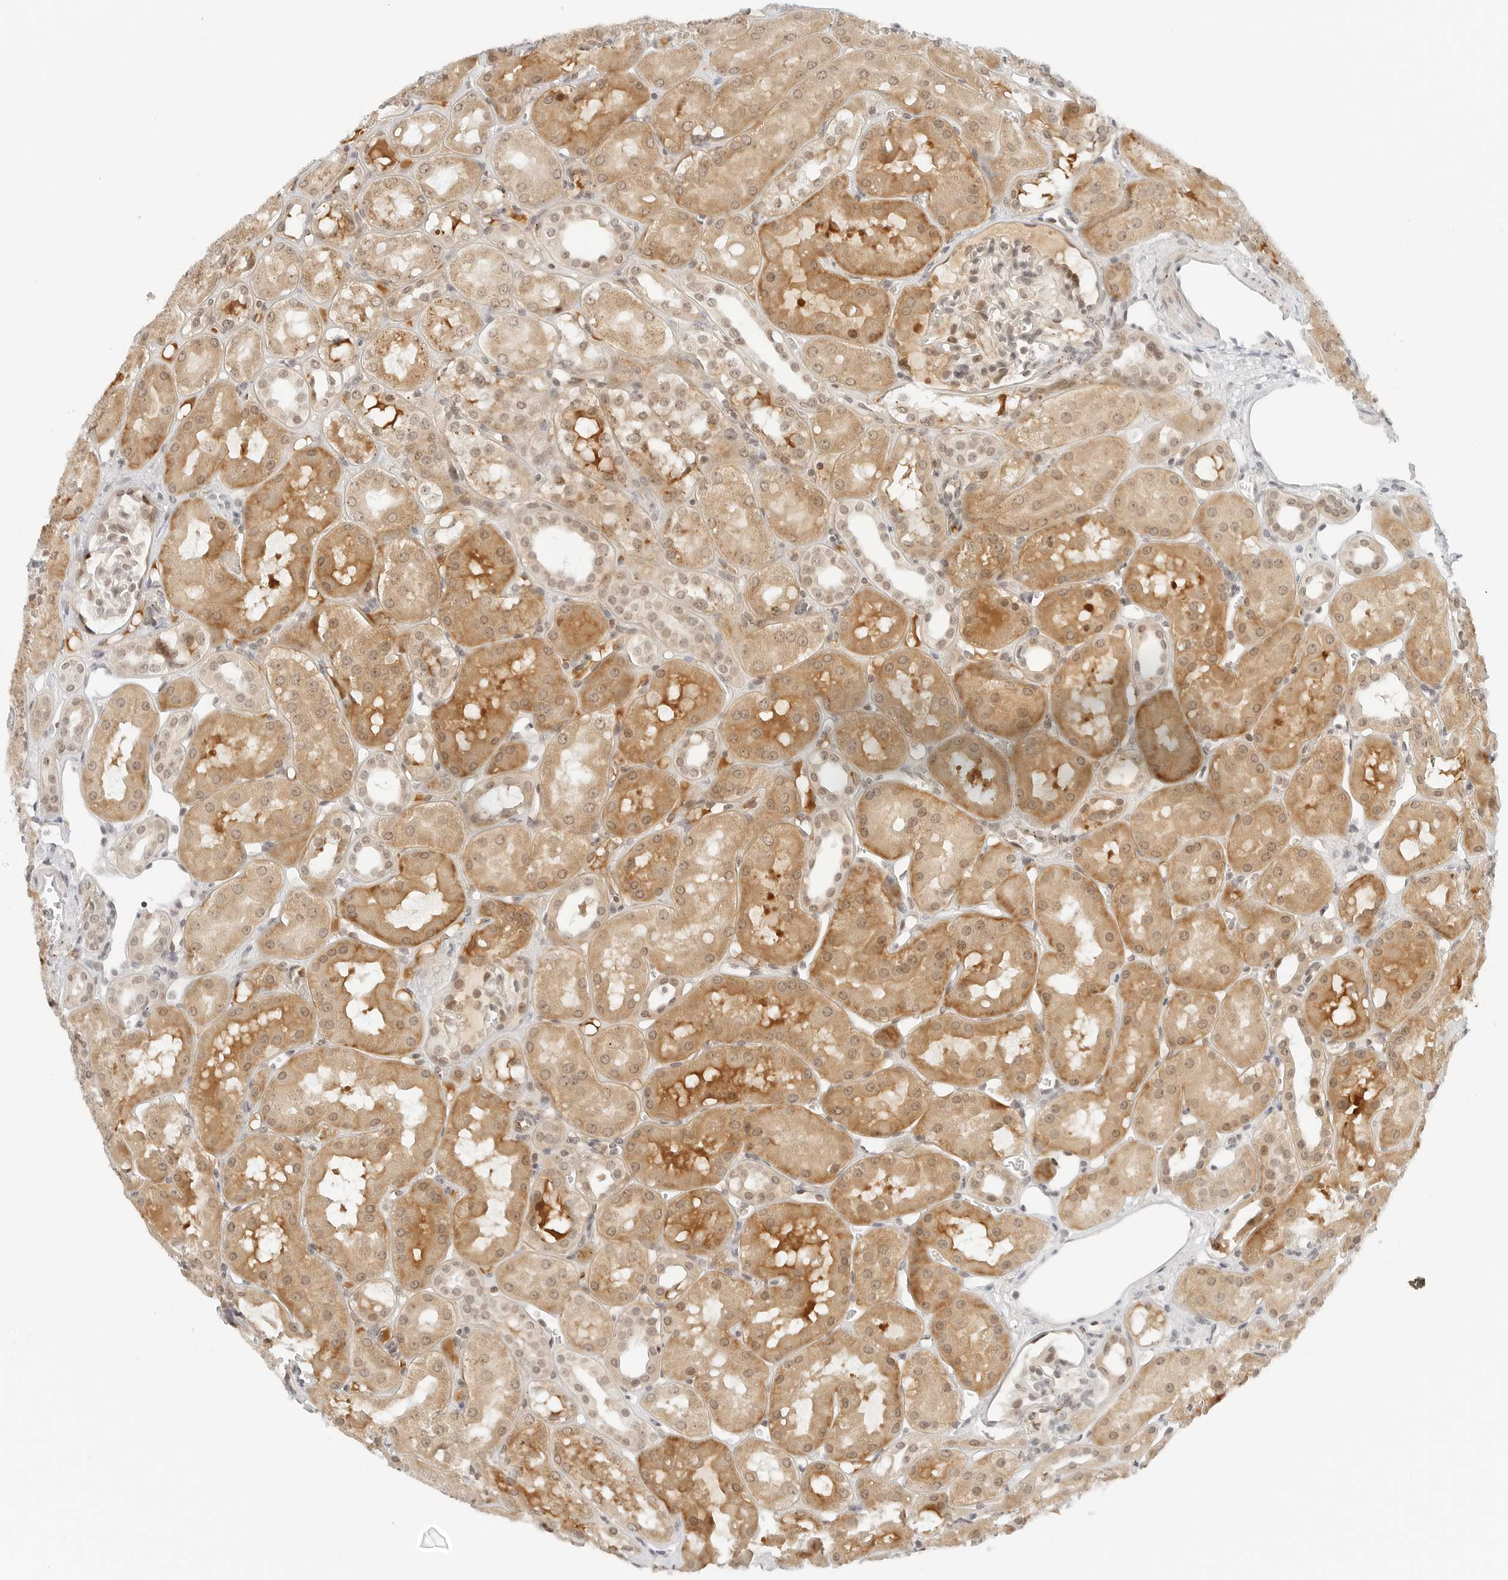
{"staining": {"intensity": "weak", "quantity": "25%-75%", "location": "nuclear"}, "tissue": "kidney", "cell_type": "Cells in glomeruli", "image_type": "normal", "snomed": [{"axis": "morphology", "description": "Normal tissue, NOS"}, {"axis": "topography", "description": "Kidney"}], "caption": "This is an image of immunohistochemistry staining of normal kidney, which shows weak staining in the nuclear of cells in glomeruli.", "gene": "NEO1", "patient": {"sex": "male", "age": 16}}